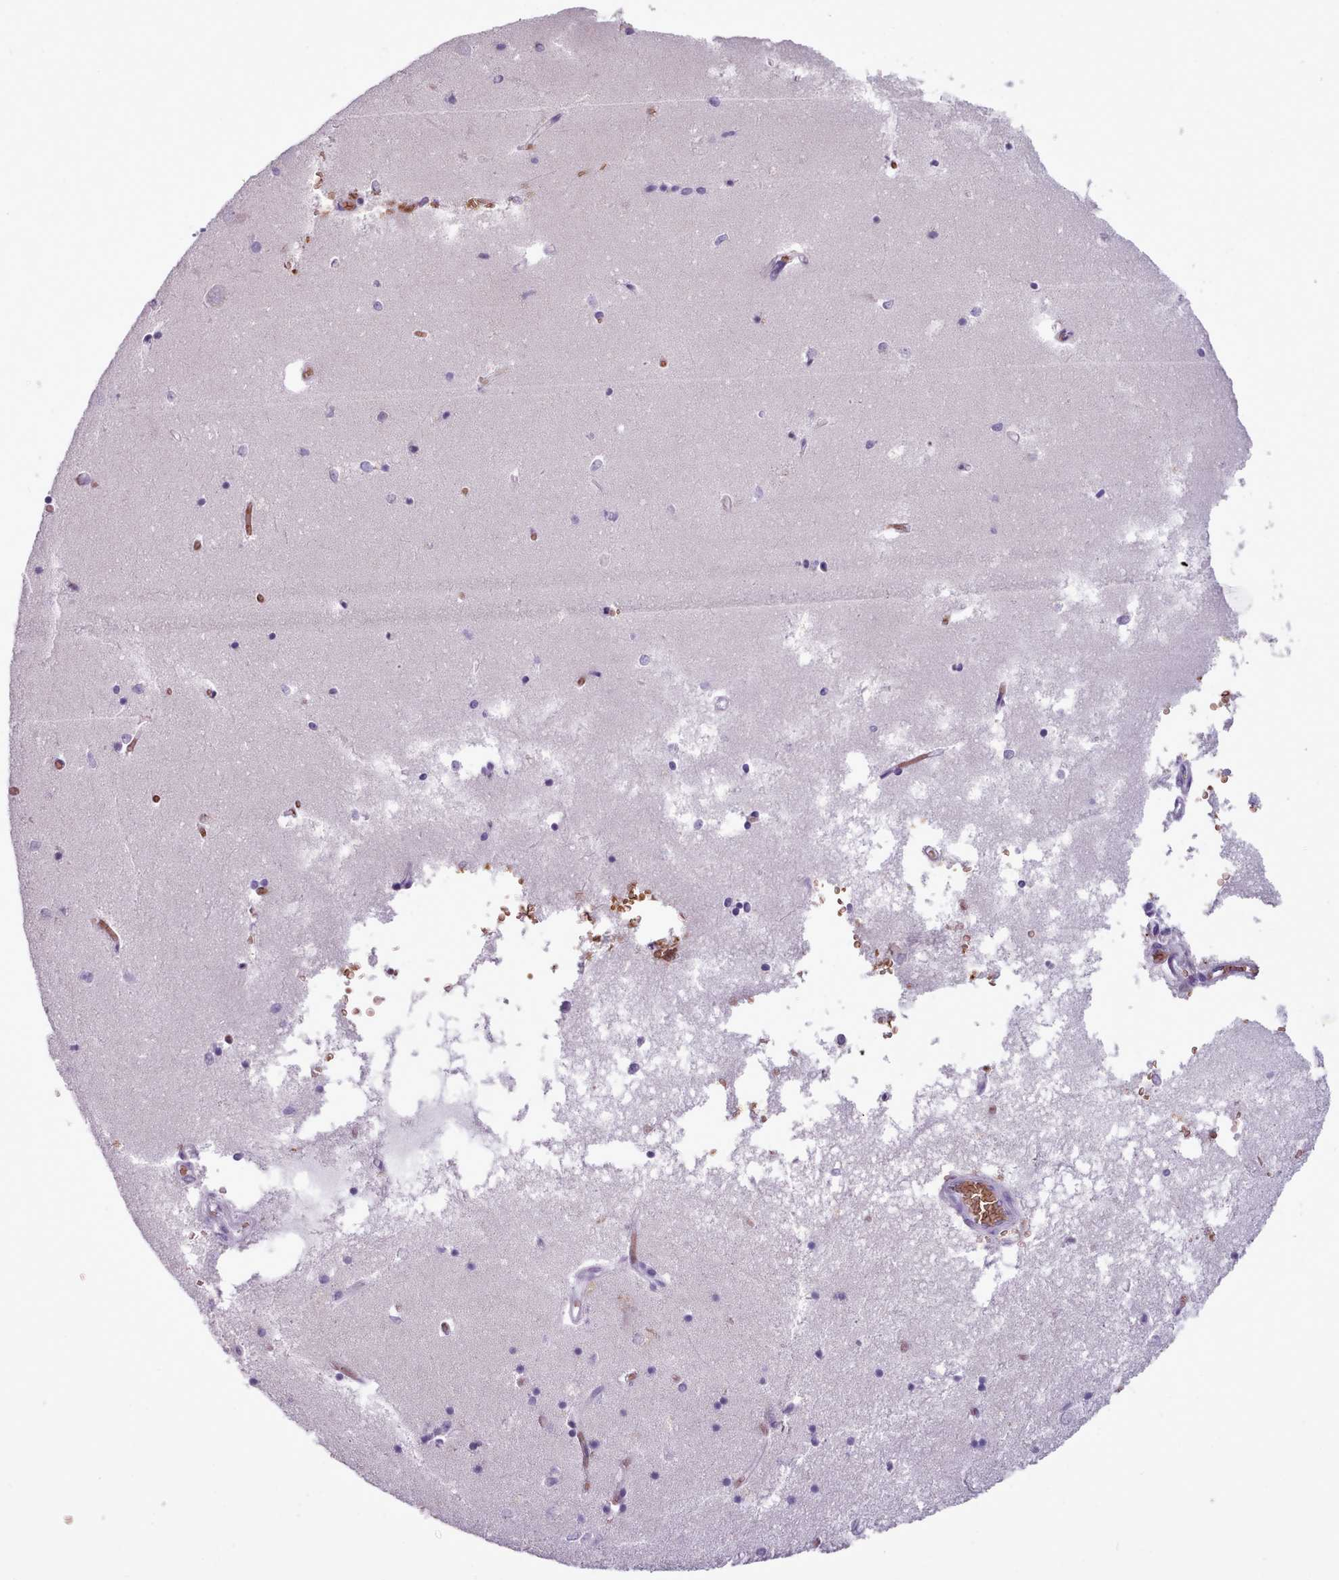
{"staining": {"intensity": "negative", "quantity": "none", "location": "none"}, "tissue": "hippocampus", "cell_type": "Glial cells", "image_type": "normal", "snomed": [{"axis": "morphology", "description": "Normal tissue, NOS"}, {"axis": "topography", "description": "Hippocampus"}], "caption": "This is an immunohistochemistry histopathology image of normal human hippocampus. There is no positivity in glial cells.", "gene": "AK4P3", "patient": {"sex": "male", "age": 70}}